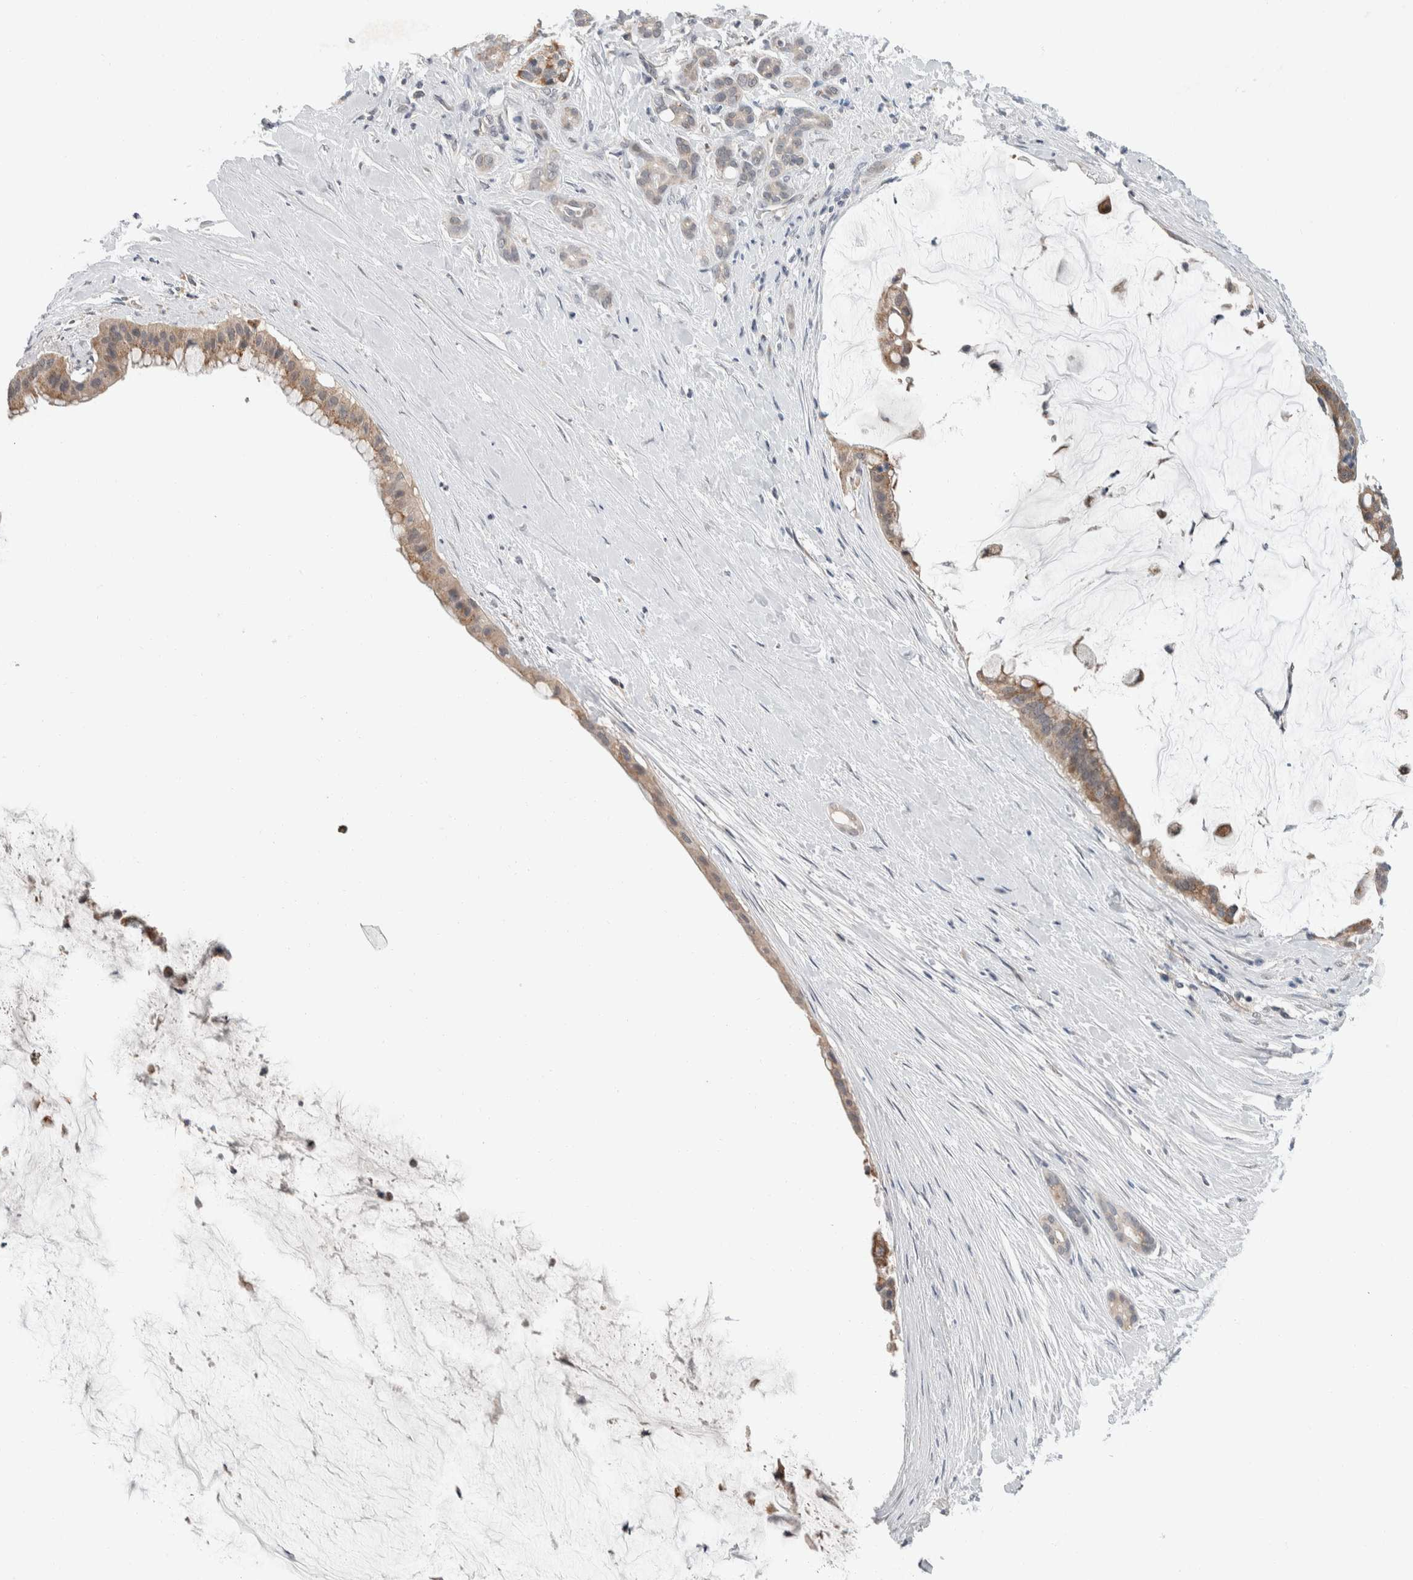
{"staining": {"intensity": "weak", "quantity": ">75%", "location": "cytoplasmic/membranous"}, "tissue": "pancreatic cancer", "cell_type": "Tumor cells", "image_type": "cancer", "snomed": [{"axis": "morphology", "description": "Adenocarcinoma, NOS"}, {"axis": "topography", "description": "Pancreas"}], "caption": "Protein analysis of pancreatic cancer tissue exhibits weak cytoplasmic/membranous positivity in about >75% of tumor cells. (Brightfield microscopy of DAB IHC at high magnification).", "gene": "SHPK", "patient": {"sex": "male", "age": 41}}